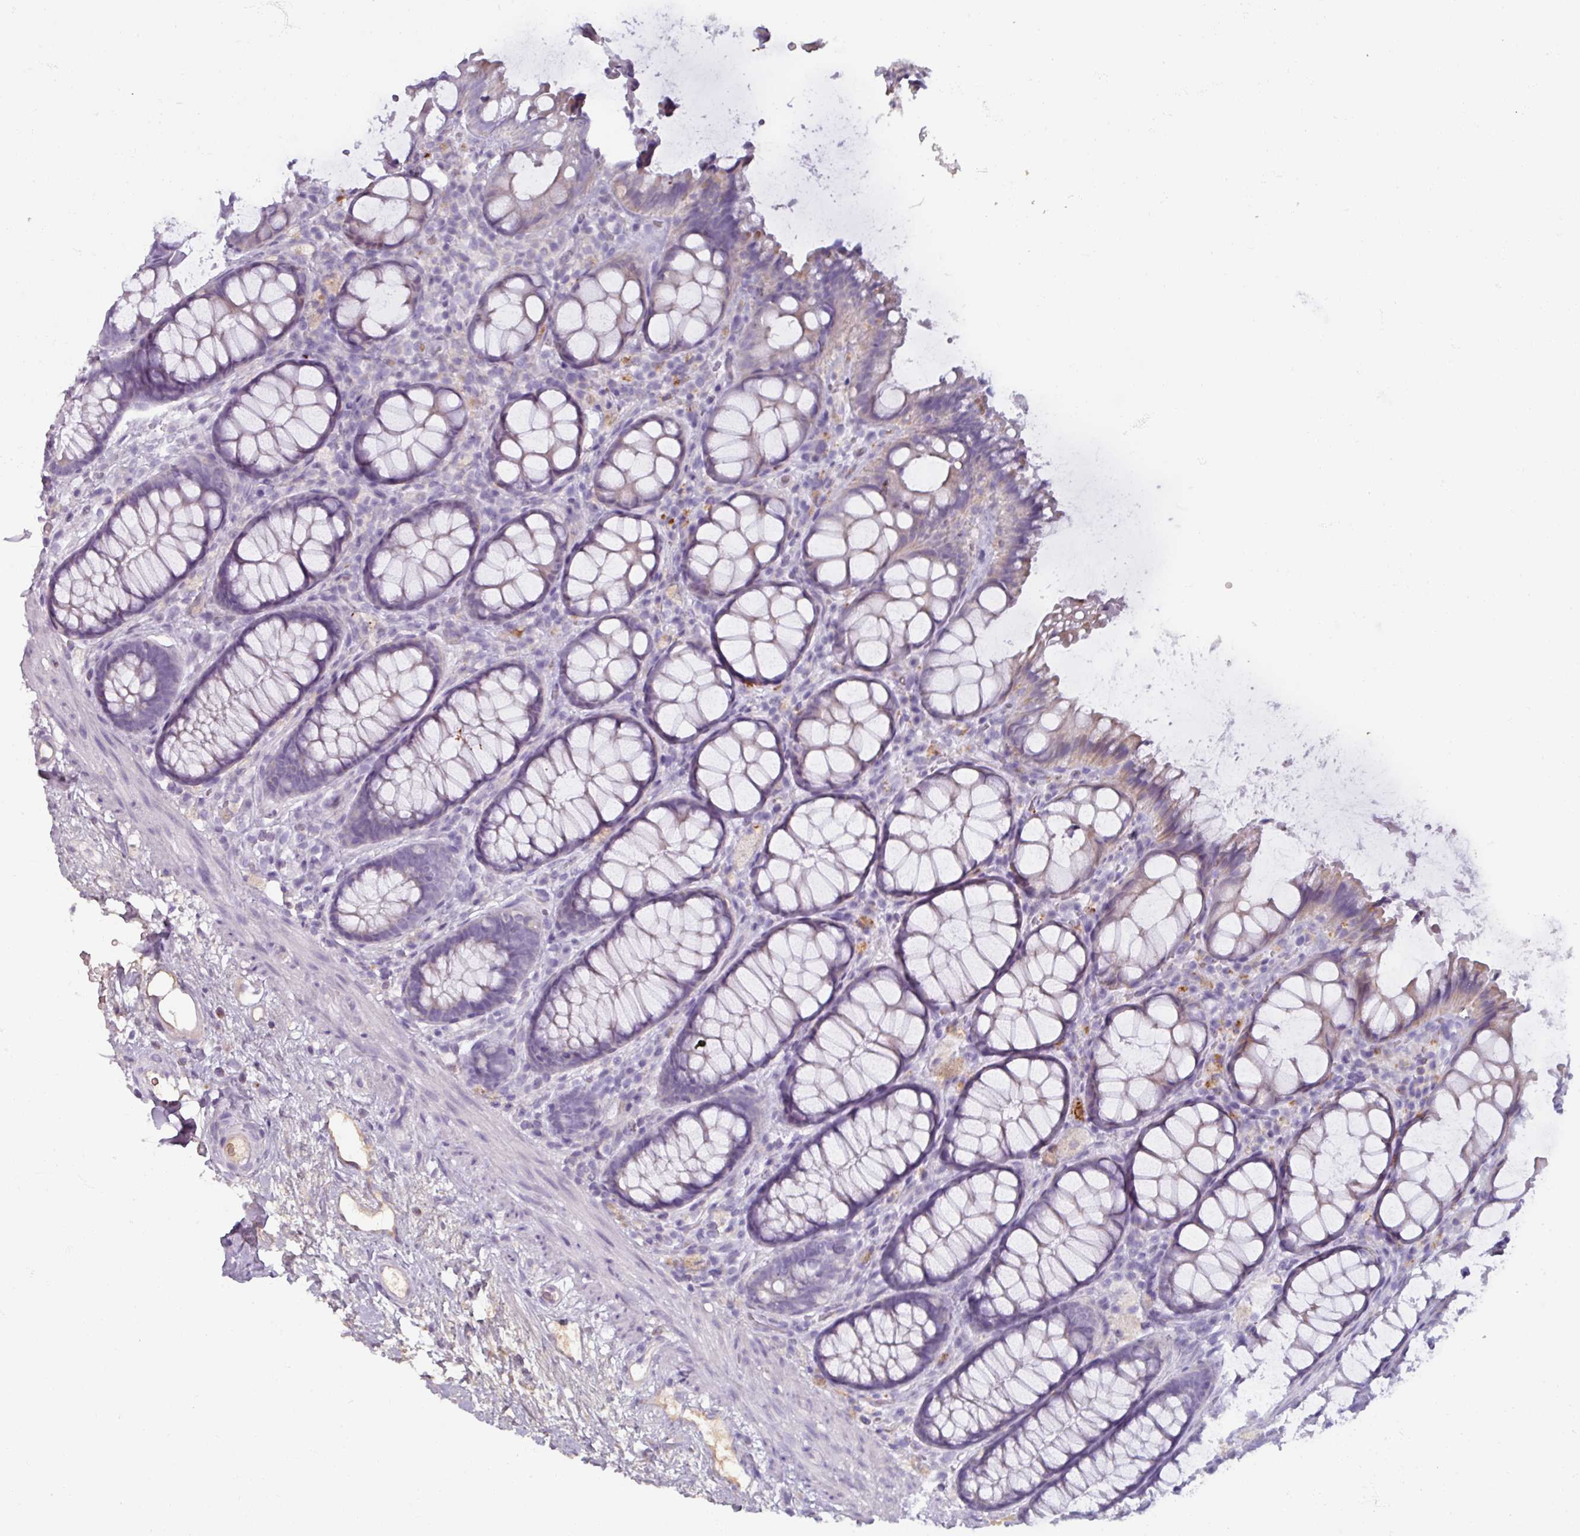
{"staining": {"intensity": "moderate", "quantity": "<25%", "location": "cytoplasmic/membranous"}, "tissue": "rectum", "cell_type": "Glandular cells", "image_type": "normal", "snomed": [{"axis": "morphology", "description": "Normal tissue, NOS"}, {"axis": "topography", "description": "Rectum"}], "caption": "Moderate cytoplasmic/membranous positivity is identified in about <25% of glandular cells in unremarkable rectum.", "gene": "SPESP1", "patient": {"sex": "female", "age": 67}}